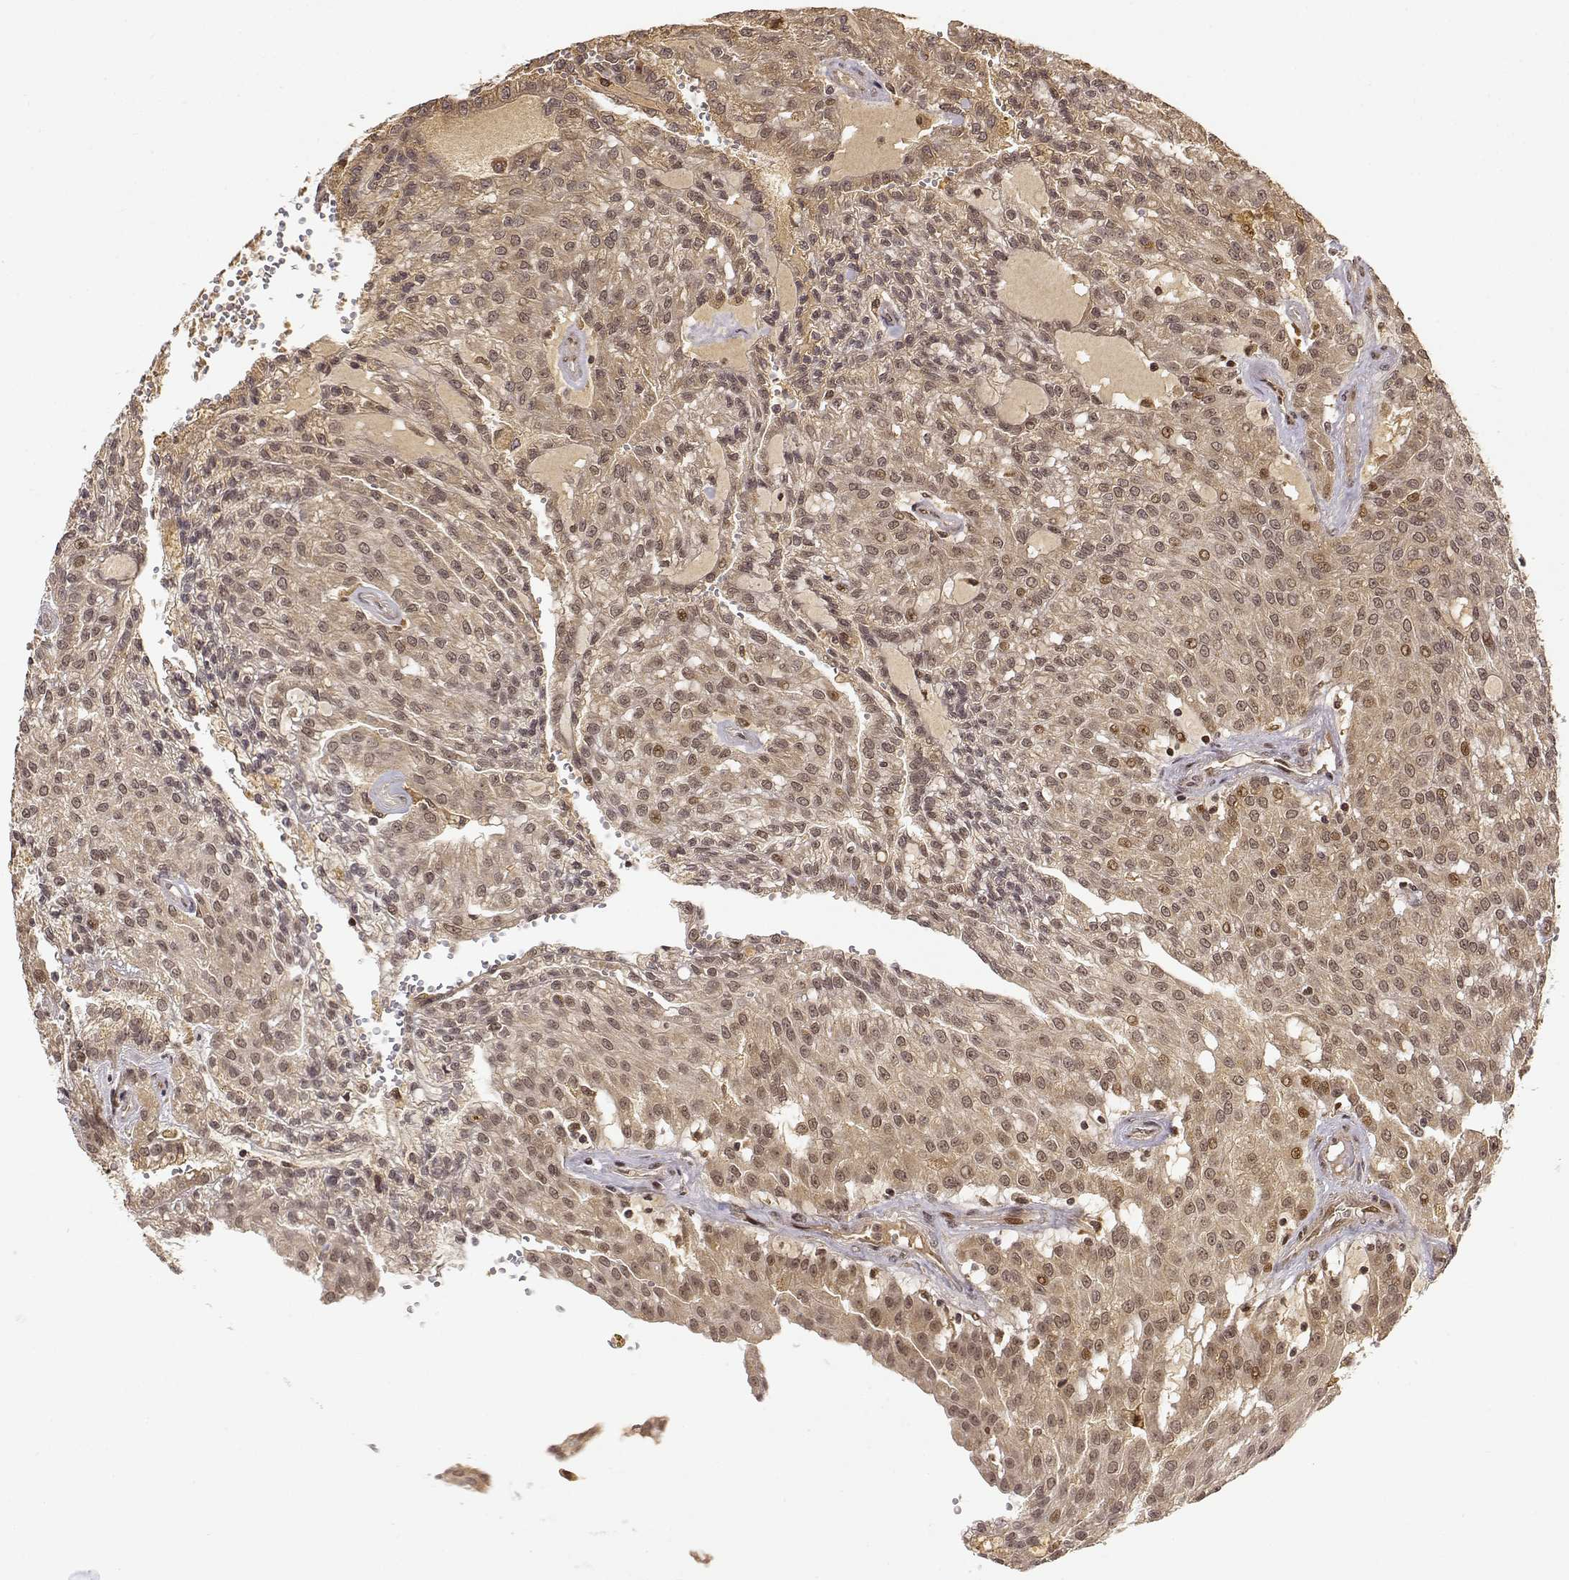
{"staining": {"intensity": "weak", "quantity": ">75%", "location": "cytoplasmic/membranous,nuclear"}, "tissue": "renal cancer", "cell_type": "Tumor cells", "image_type": "cancer", "snomed": [{"axis": "morphology", "description": "Adenocarcinoma, NOS"}, {"axis": "topography", "description": "Kidney"}], "caption": "DAB (3,3'-diaminobenzidine) immunohistochemical staining of renal cancer reveals weak cytoplasmic/membranous and nuclear protein expression in about >75% of tumor cells.", "gene": "MAEA", "patient": {"sex": "male", "age": 63}}